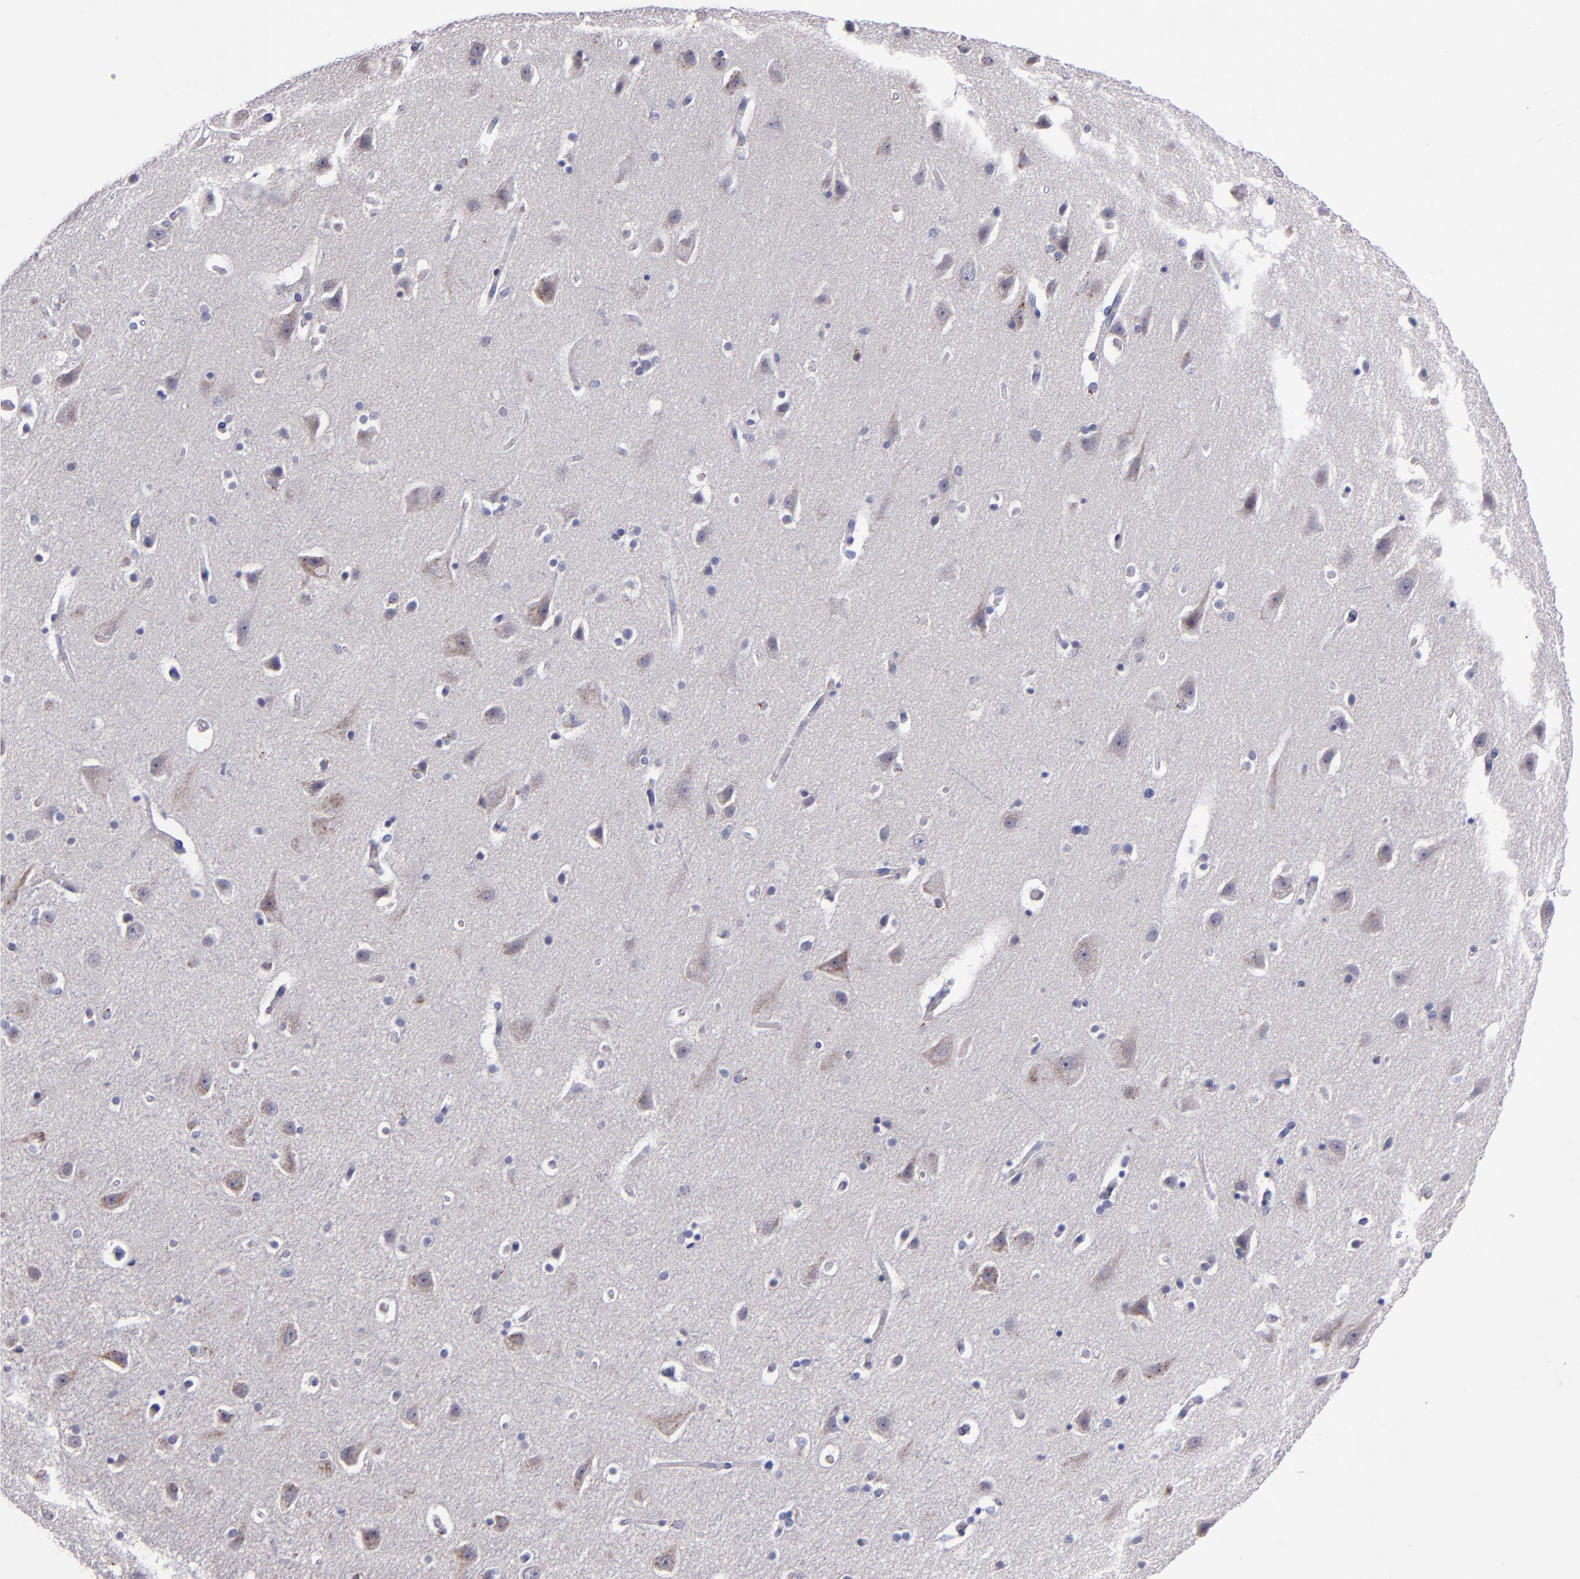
{"staining": {"intensity": "negative", "quantity": "none", "location": "none"}, "tissue": "caudate", "cell_type": "Glial cells", "image_type": "normal", "snomed": [{"axis": "morphology", "description": "Normal tissue, NOS"}, {"axis": "topography", "description": "Lateral ventricle wall"}], "caption": "This is an IHC image of benign human caudate. There is no staining in glial cells.", "gene": "RAB41", "patient": {"sex": "female", "age": 54}}